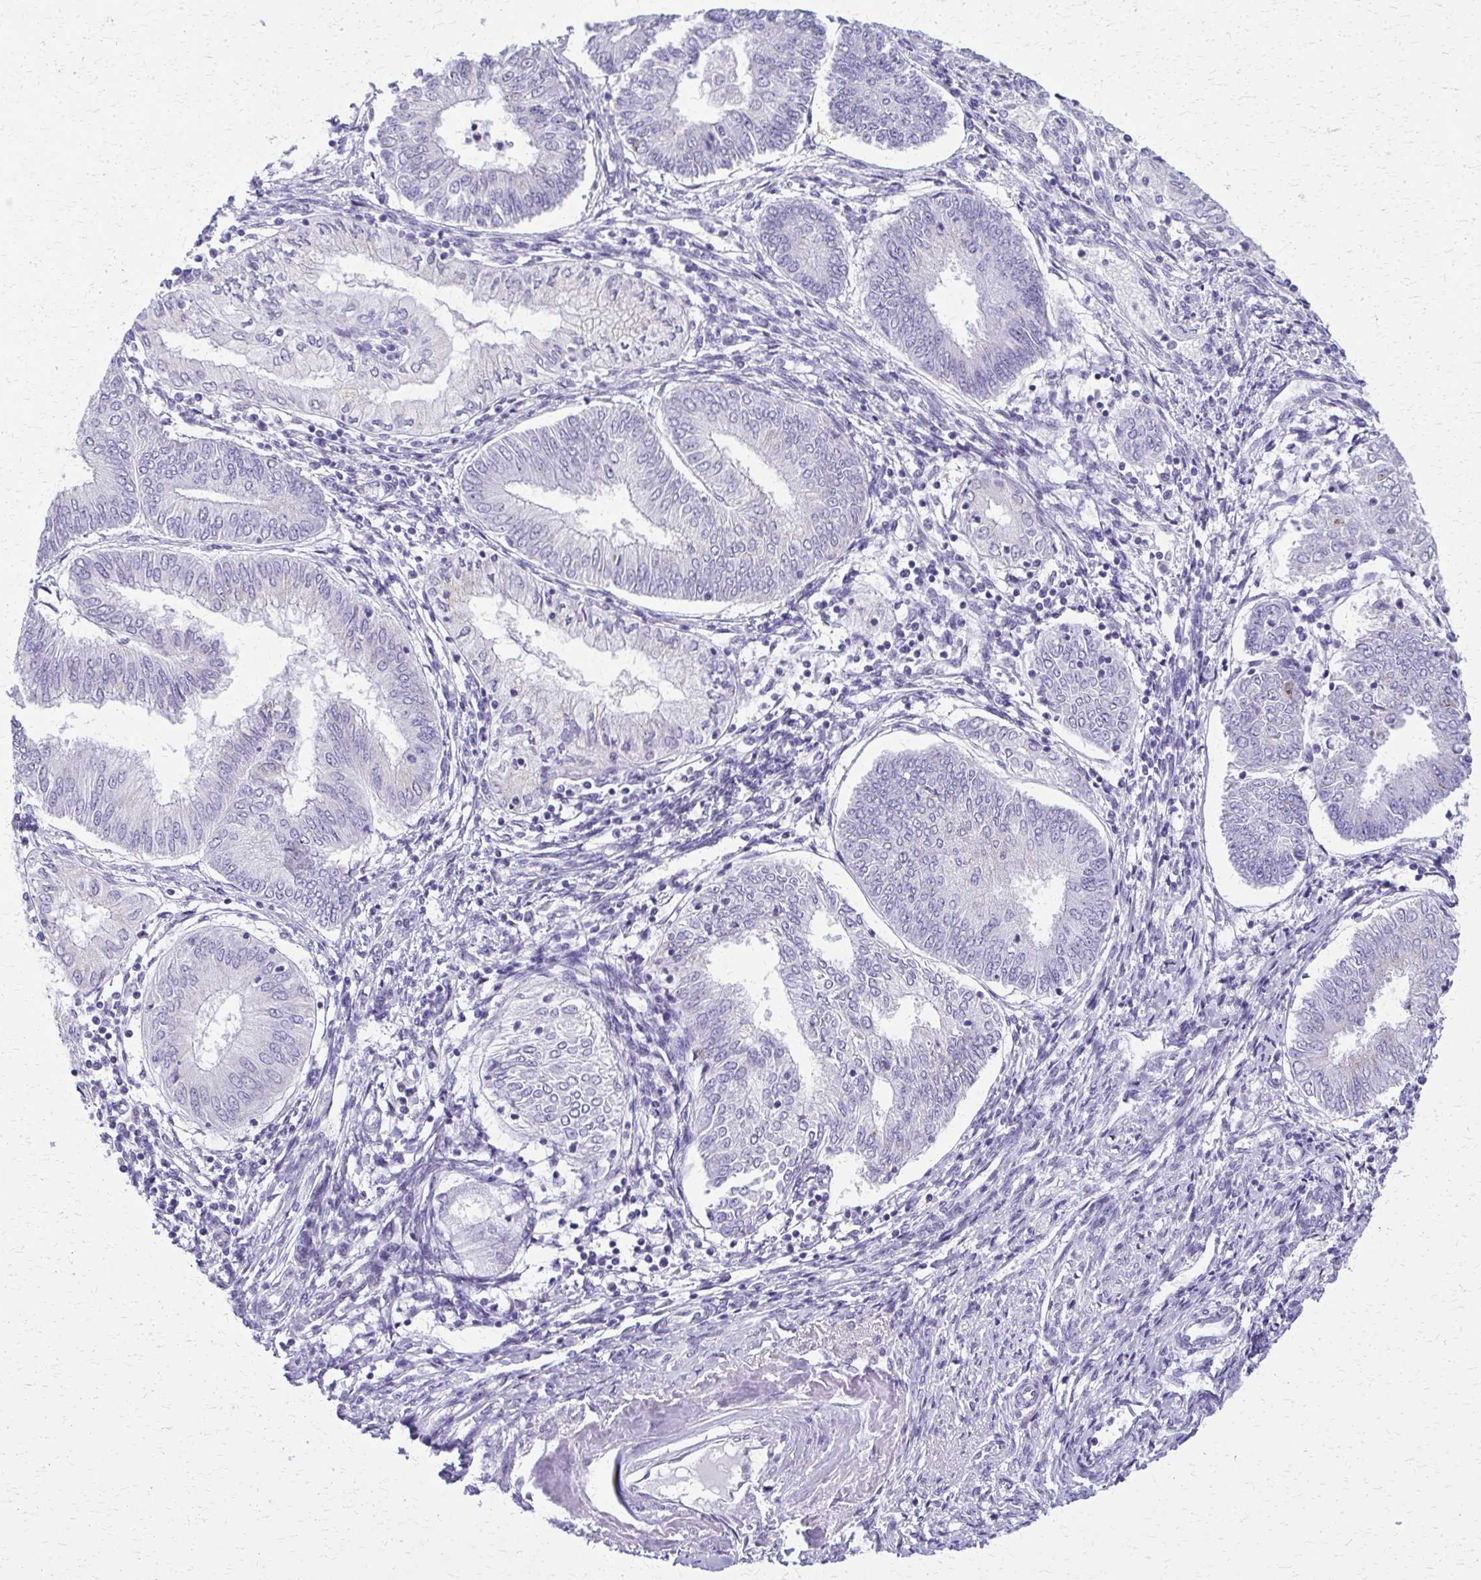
{"staining": {"intensity": "negative", "quantity": "none", "location": "none"}, "tissue": "endometrial cancer", "cell_type": "Tumor cells", "image_type": "cancer", "snomed": [{"axis": "morphology", "description": "Adenocarcinoma, NOS"}, {"axis": "topography", "description": "Endometrium"}], "caption": "An IHC histopathology image of endometrial adenocarcinoma is shown. There is no staining in tumor cells of endometrial adenocarcinoma.", "gene": "FAM162B", "patient": {"sex": "female", "age": 68}}